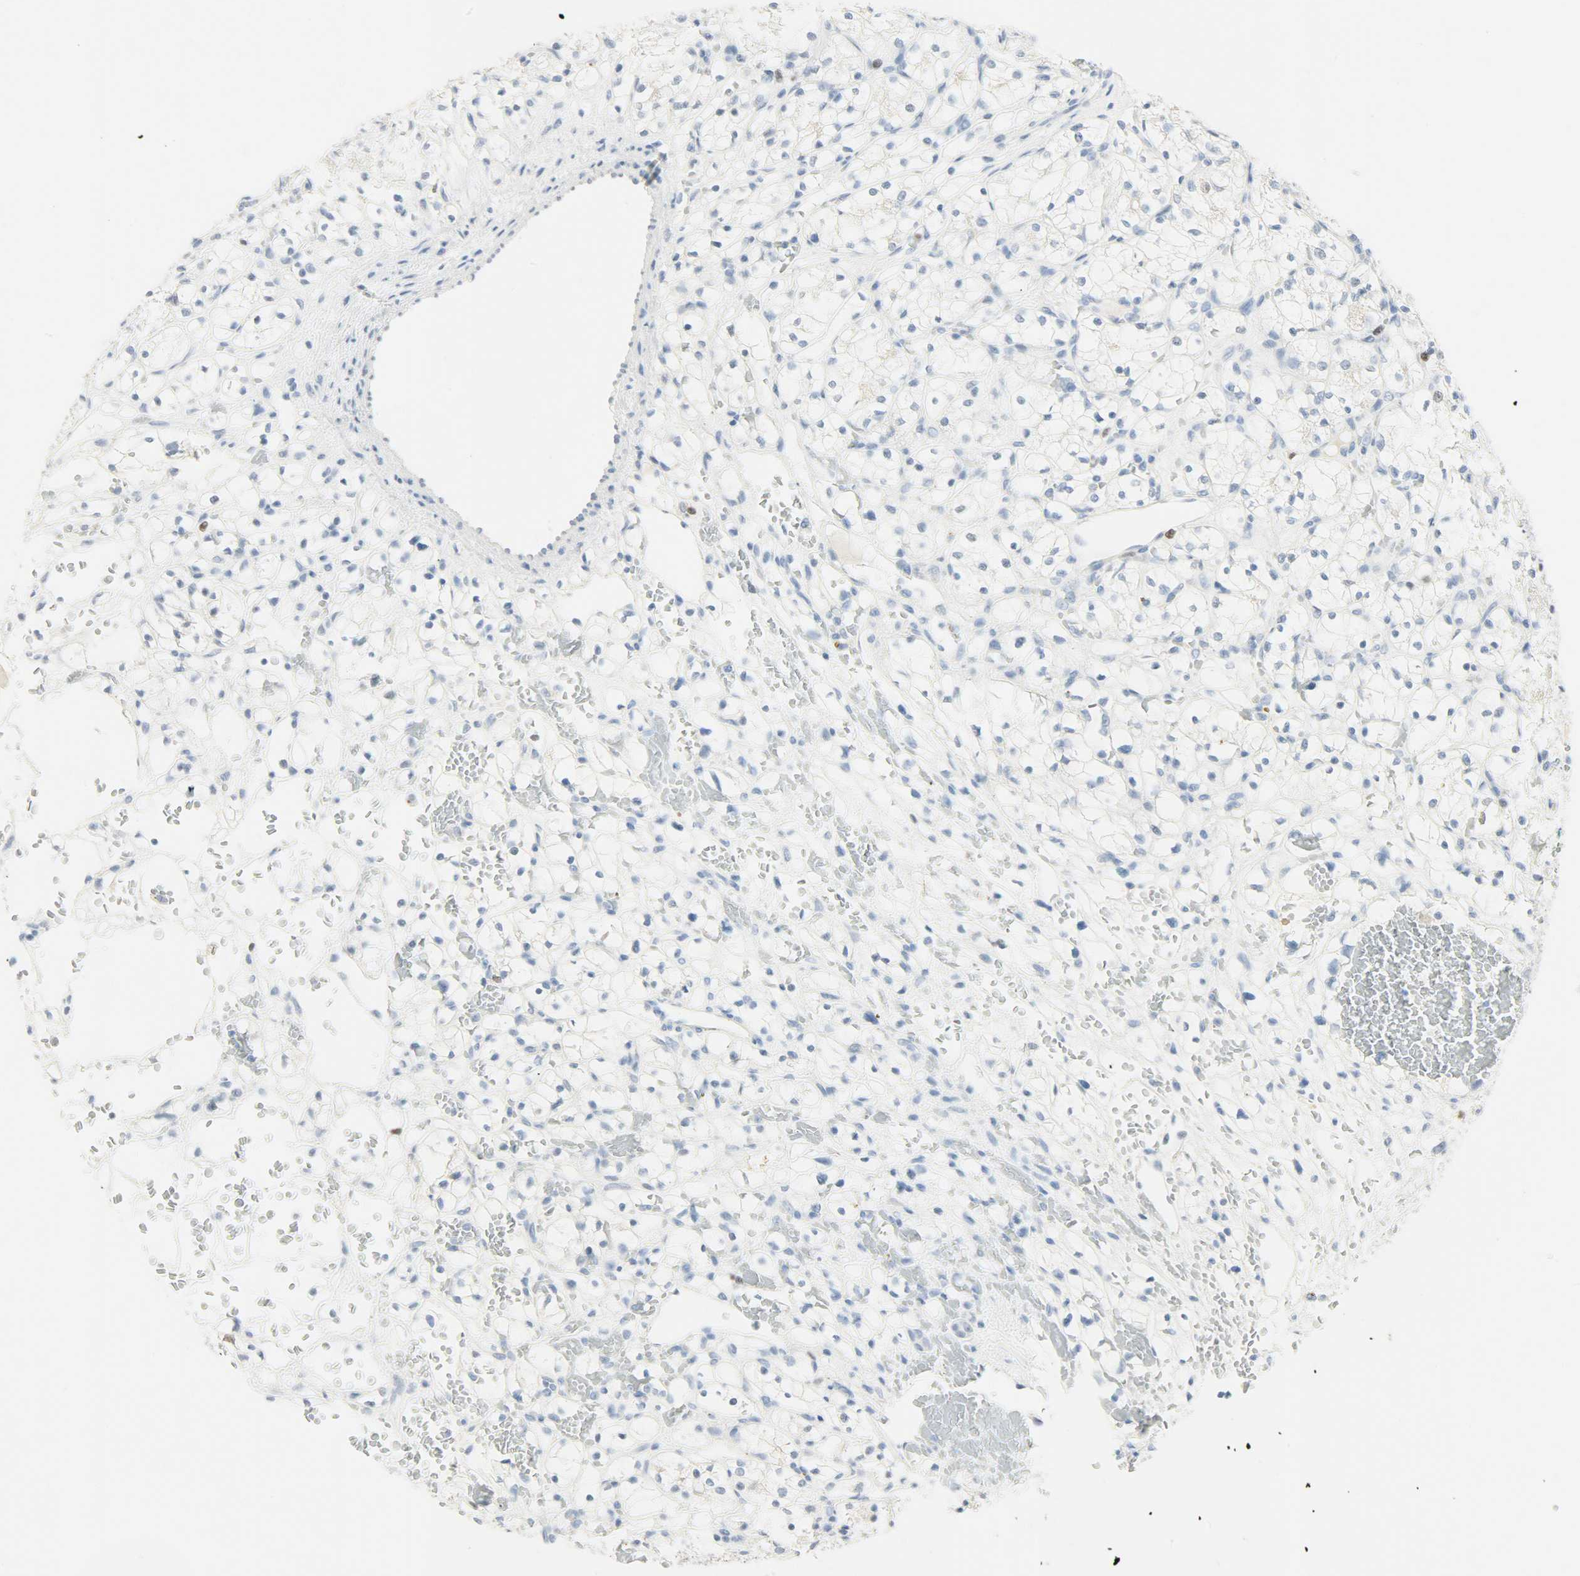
{"staining": {"intensity": "negative", "quantity": "none", "location": "none"}, "tissue": "renal cancer", "cell_type": "Tumor cells", "image_type": "cancer", "snomed": [{"axis": "morphology", "description": "Adenocarcinoma, NOS"}, {"axis": "topography", "description": "Kidney"}], "caption": "An image of renal cancer (adenocarcinoma) stained for a protein exhibits no brown staining in tumor cells.", "gene": "HELLS", "patient": {"sex": "female", "age": 60}}